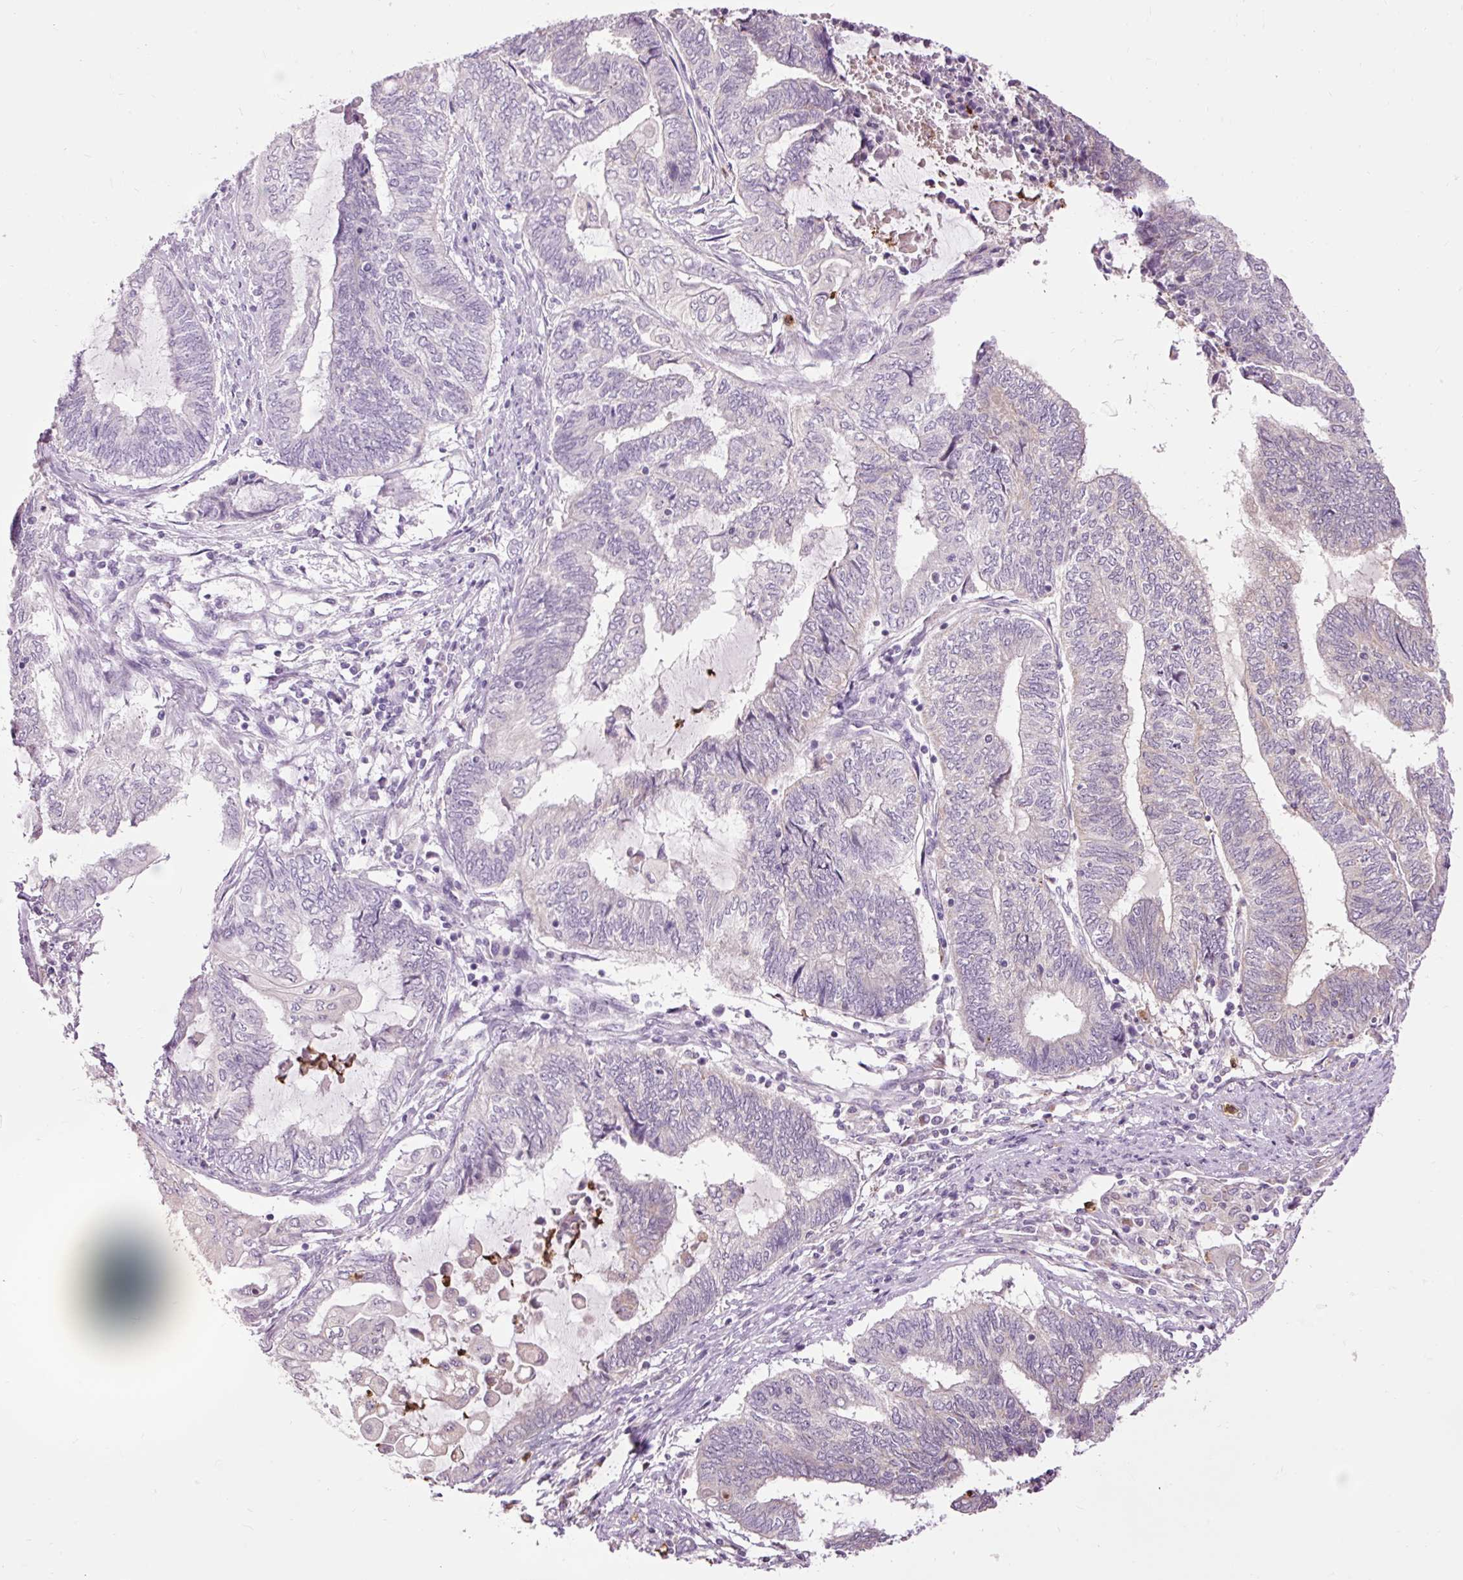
{"staining": {"intensity": "weak", "quantity": "<25%", "location": "cytoplasmic/membranous"}, "tissue": "endometrial cancer", "cell_type": "Tumor cells", "image_type": "cancer", "snomed": [{"axis": "morphology", "description": "Adenocarcinoma, NOS"}, {"axis": "topography", "description": "Uterus"}, {"axis": "topography", "description": "Endometrium"}], "caption": "Immunohistochemistry of human adenocarcinoma (endometrial) displays no expression in tumor cells.", "gene": "PRDX5", "patient": {"sex": "female", "age": 70}}